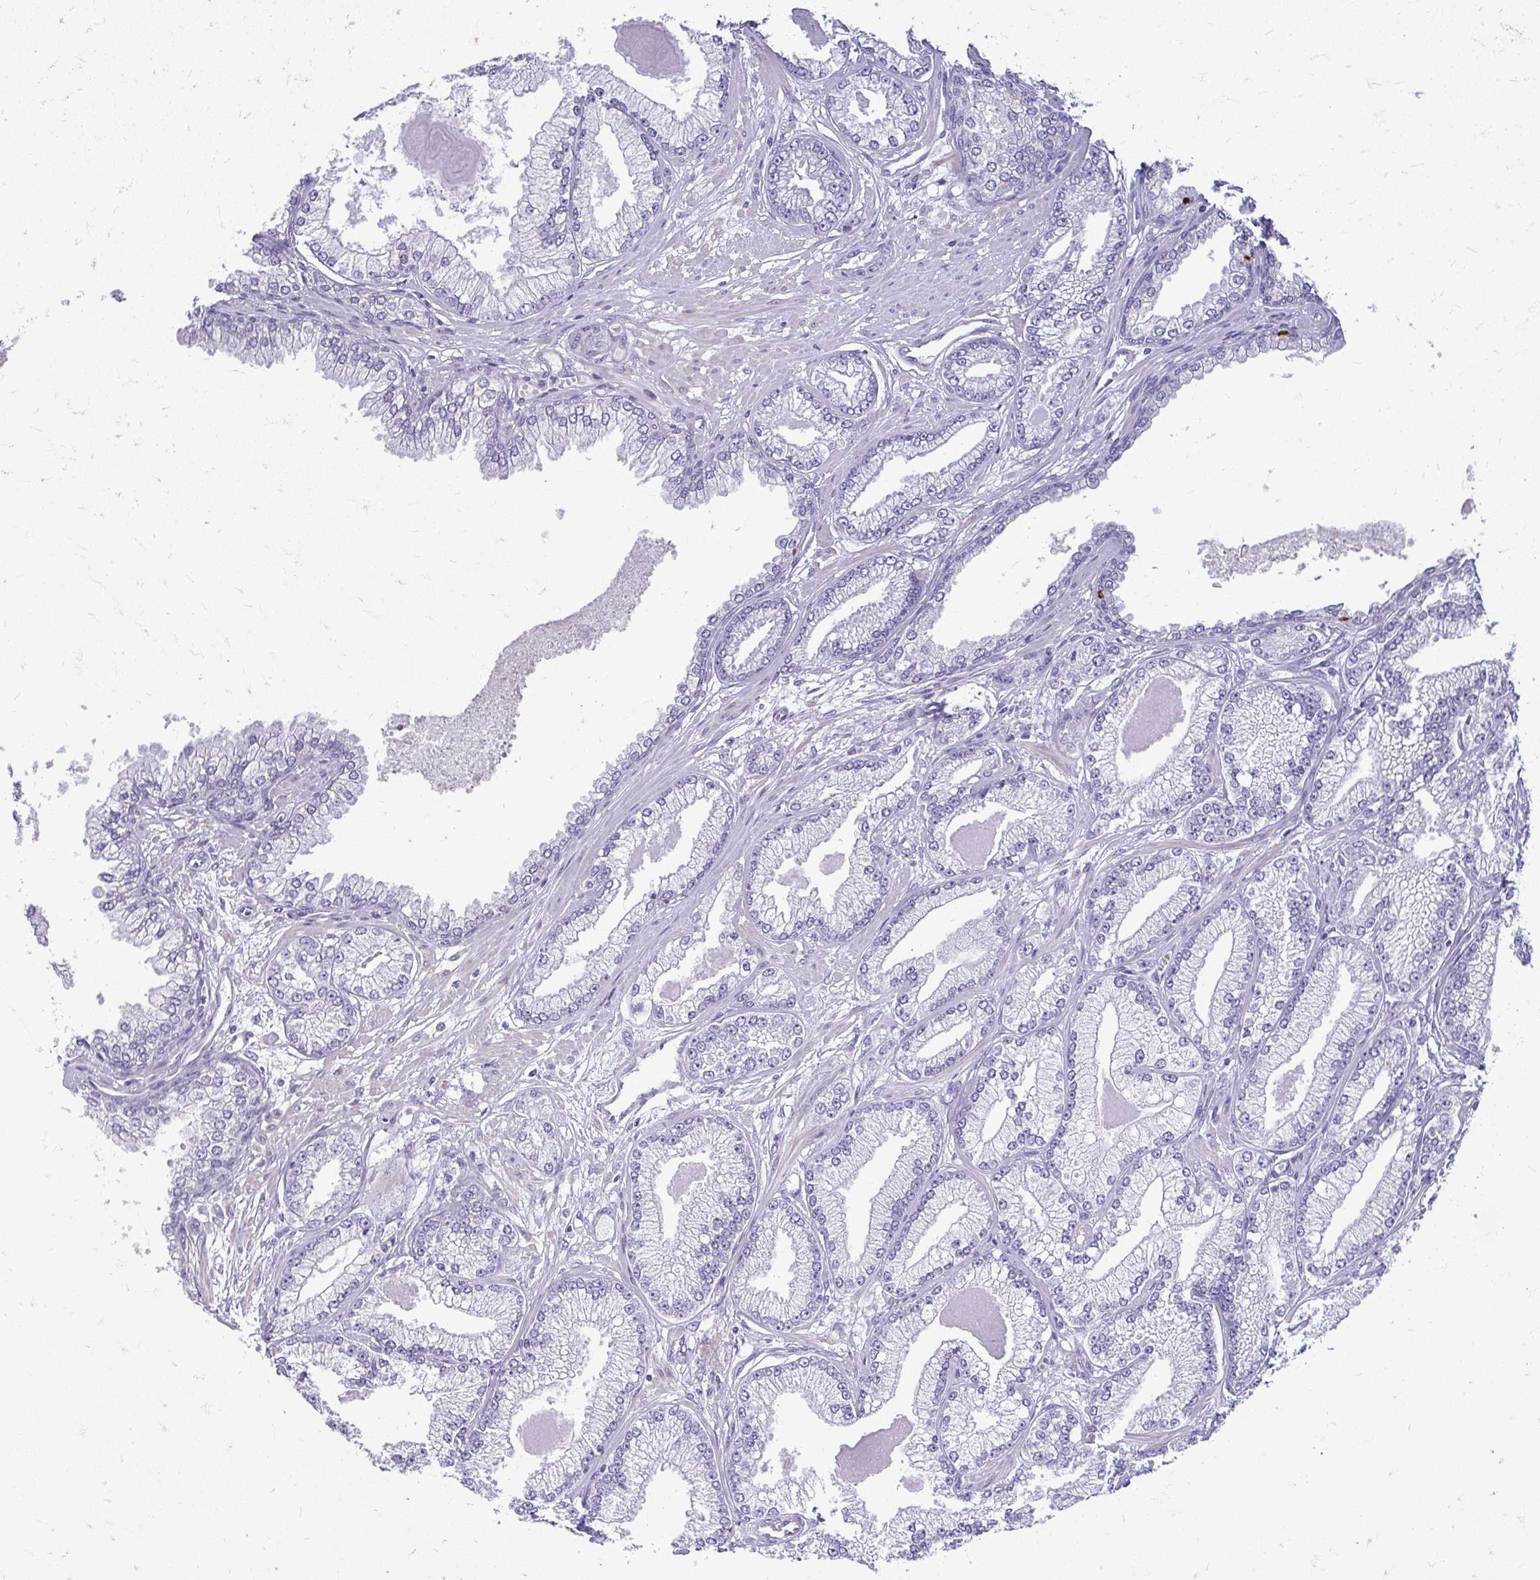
{"staining": {"intensity": "negative", "quantity": "none", "location": "none"}, "tissue": "prostate cancer", "cell_type": "Tumor cells", "image_type": "cancer", "snomed": [{"axis": "morphology", "description": "Adenocarcinoma, Low grade"}, {"axis": "topography", "description": "Prostate"}], "caption": "Prostate low-grade adenocarcinoma stained for a protein using IHC shows no expression tumor cells.", "gene": "TEX33", "patient": {"sex": "male", "age": 64}}